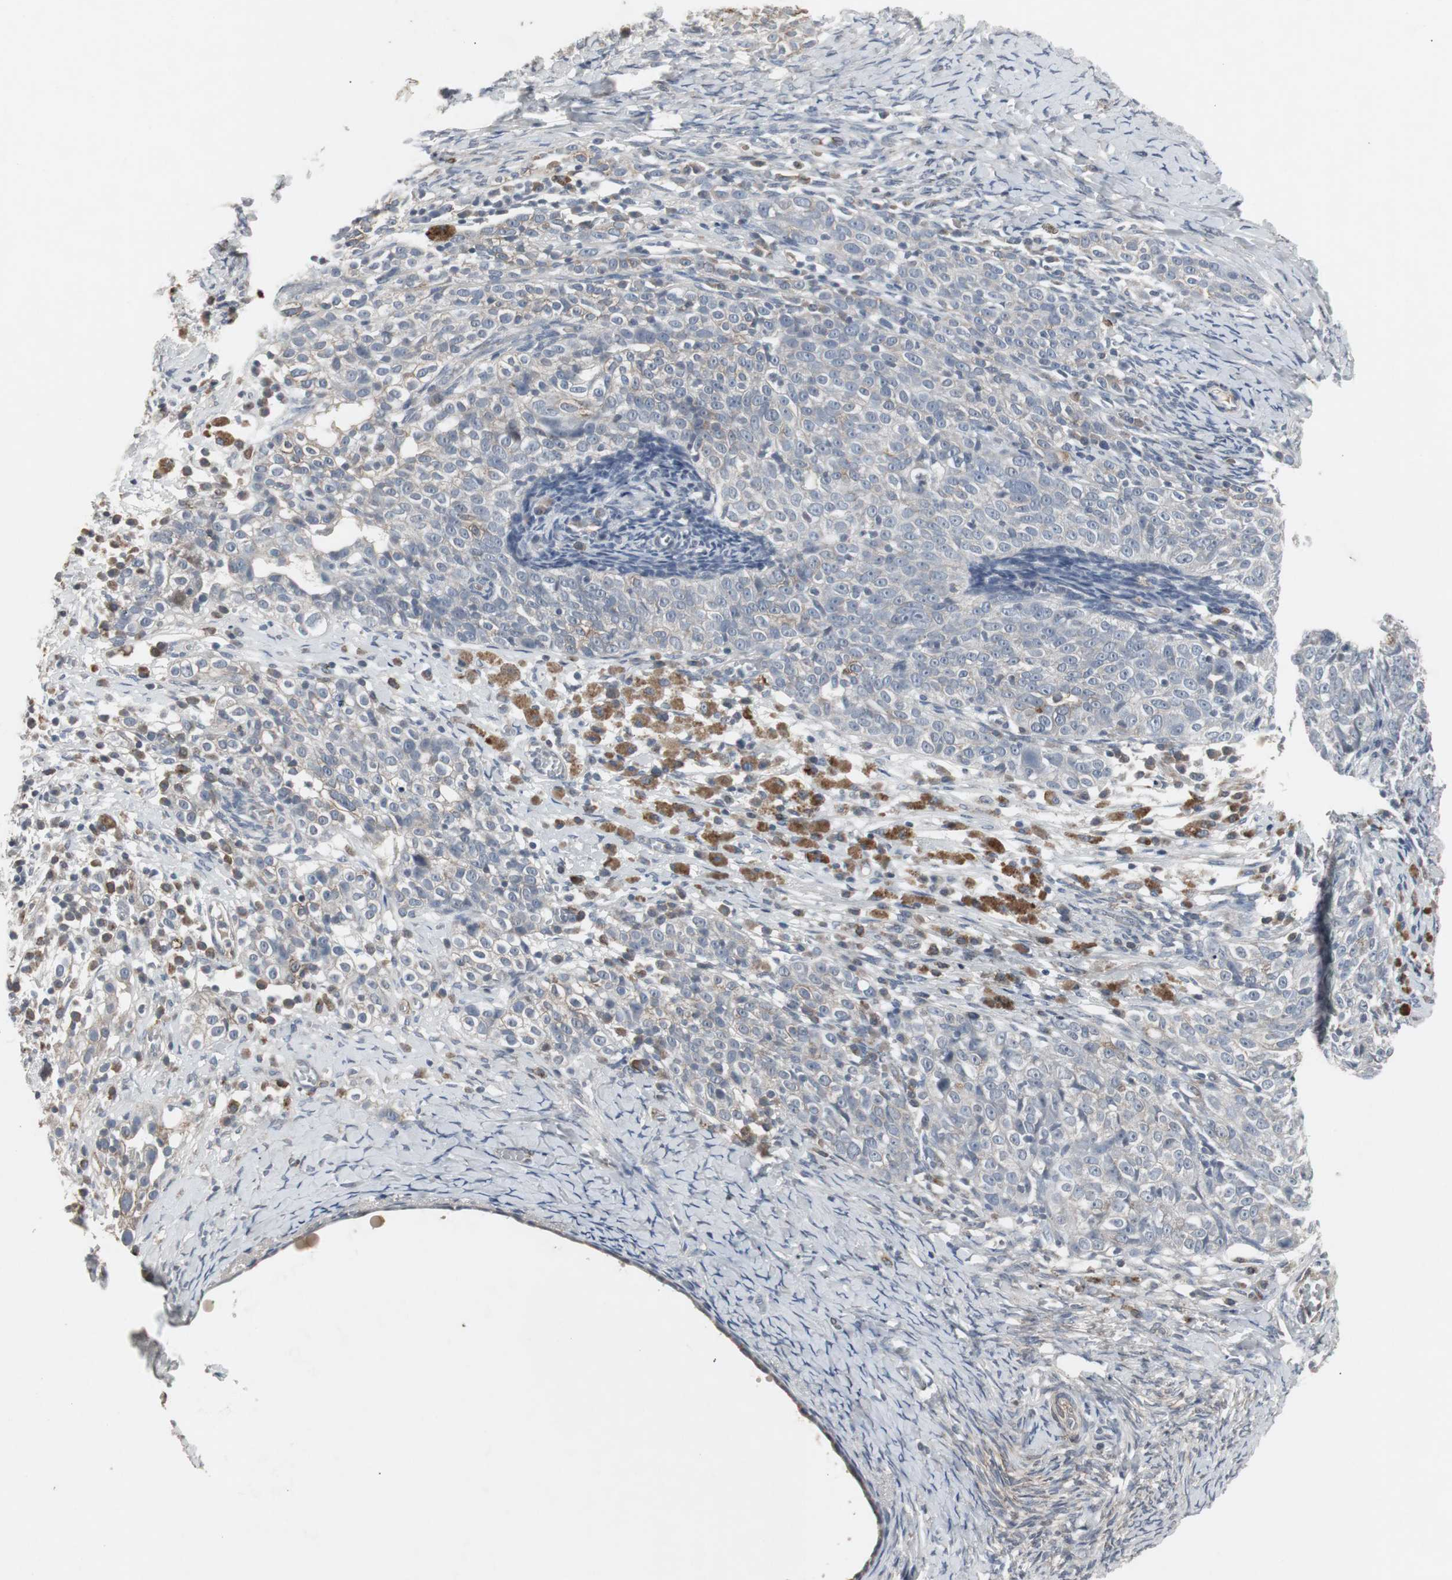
{"staining": {"intensity": "weak", "quantity": "25%-75%", "location": "cytoplasmic/membranous"}, "tissue": "ovarian cancer", "cell_type": "Tumor cells", "image_type": "cancer", "snomed": [{"axis": "morphology", "description": "Normal tissue, NOS"}, {"axis": "morphology", "description": "Cystadenocarcinoma, serous, NOS"}, {"axis": "topography", "description": "Ovary"}], "caption": "This image displays IHC staining of ovarian cancer, with low weak cytoplasmic/membranous expression in approximately 25%-75% of tumor cells.", "gene": "ACAA1", "patient": {"sex": "female", "age": 62}}